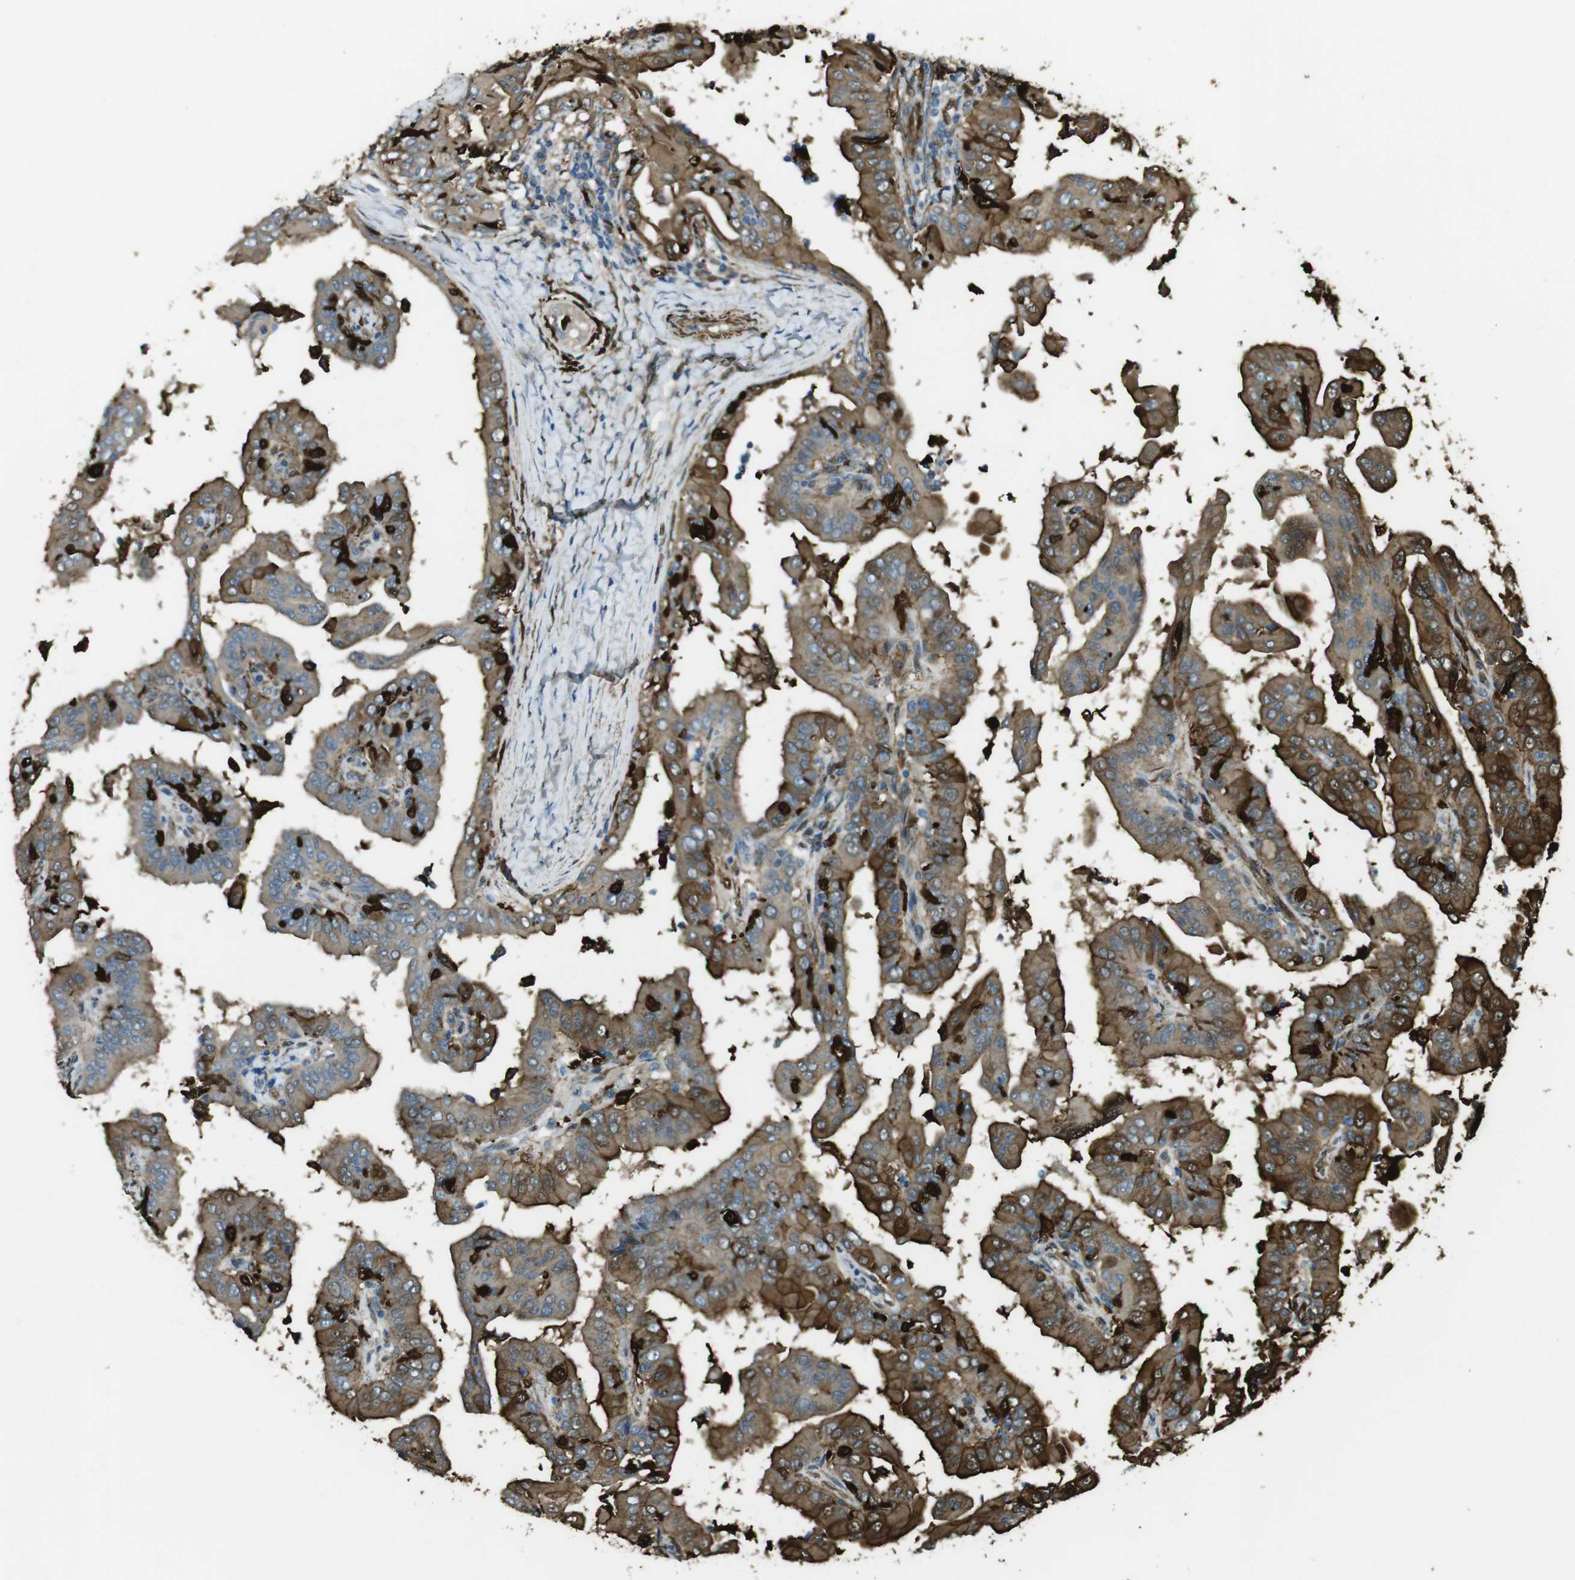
{"staining": {"intensity": "moderate", "quantity": ">75%", "location": "cytoplasmic/membranous"}, "tissue": "thyroid cancer", "cell_type": "Tumor cells", "image_type": "cancer", "snomed": [{"axis": "morphology", "description": "Papillary adenocarcinoma, NOS"}, {"axis": "topography", "description": "Thyroid gland"}], "caption": "Immunohistochemical staining of thyroid papillary adenocarcinoma demonstrates medium levels of moderate cytoplasmic/membranous staining in approximately >75% of tumor cells.", "gene": "SFT2D1", "patient": {"sex": "male", "age": 33}}